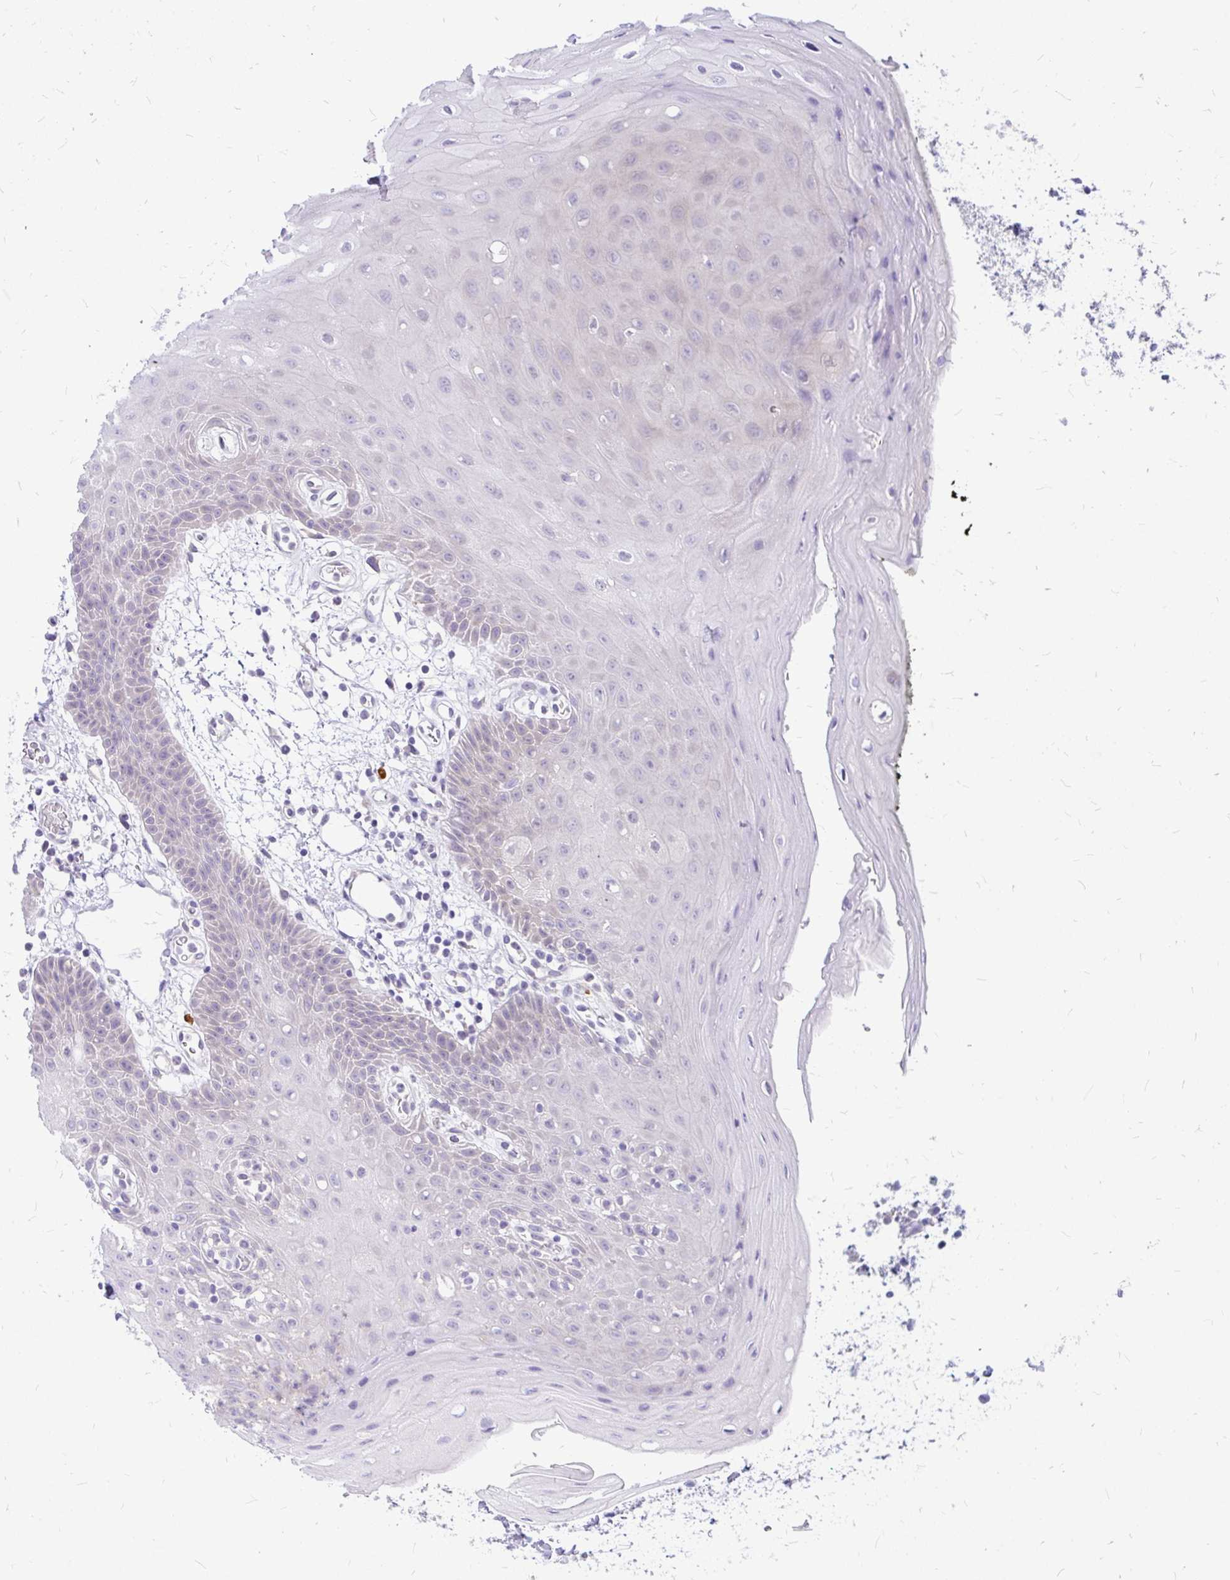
{"staining": {"intensity": "negative", "quantity": "none", "location": "none"}, "tissue": "oral mucosa", "cell_type": "Squamous epithelial cells", "image_type": "normal", "snomed": [{"axis": "morphology", "description": "Normal tissue, NOS"}, {"axis": "topography", "description": "Oral tissue"}], "caption": "This is an IHC photomicrograph of normal oral mucosa. There is no staining in squamous epithelial cells.", "gene": "MAP1LC3A", "patient": {"sex": "female", "age": 59}}